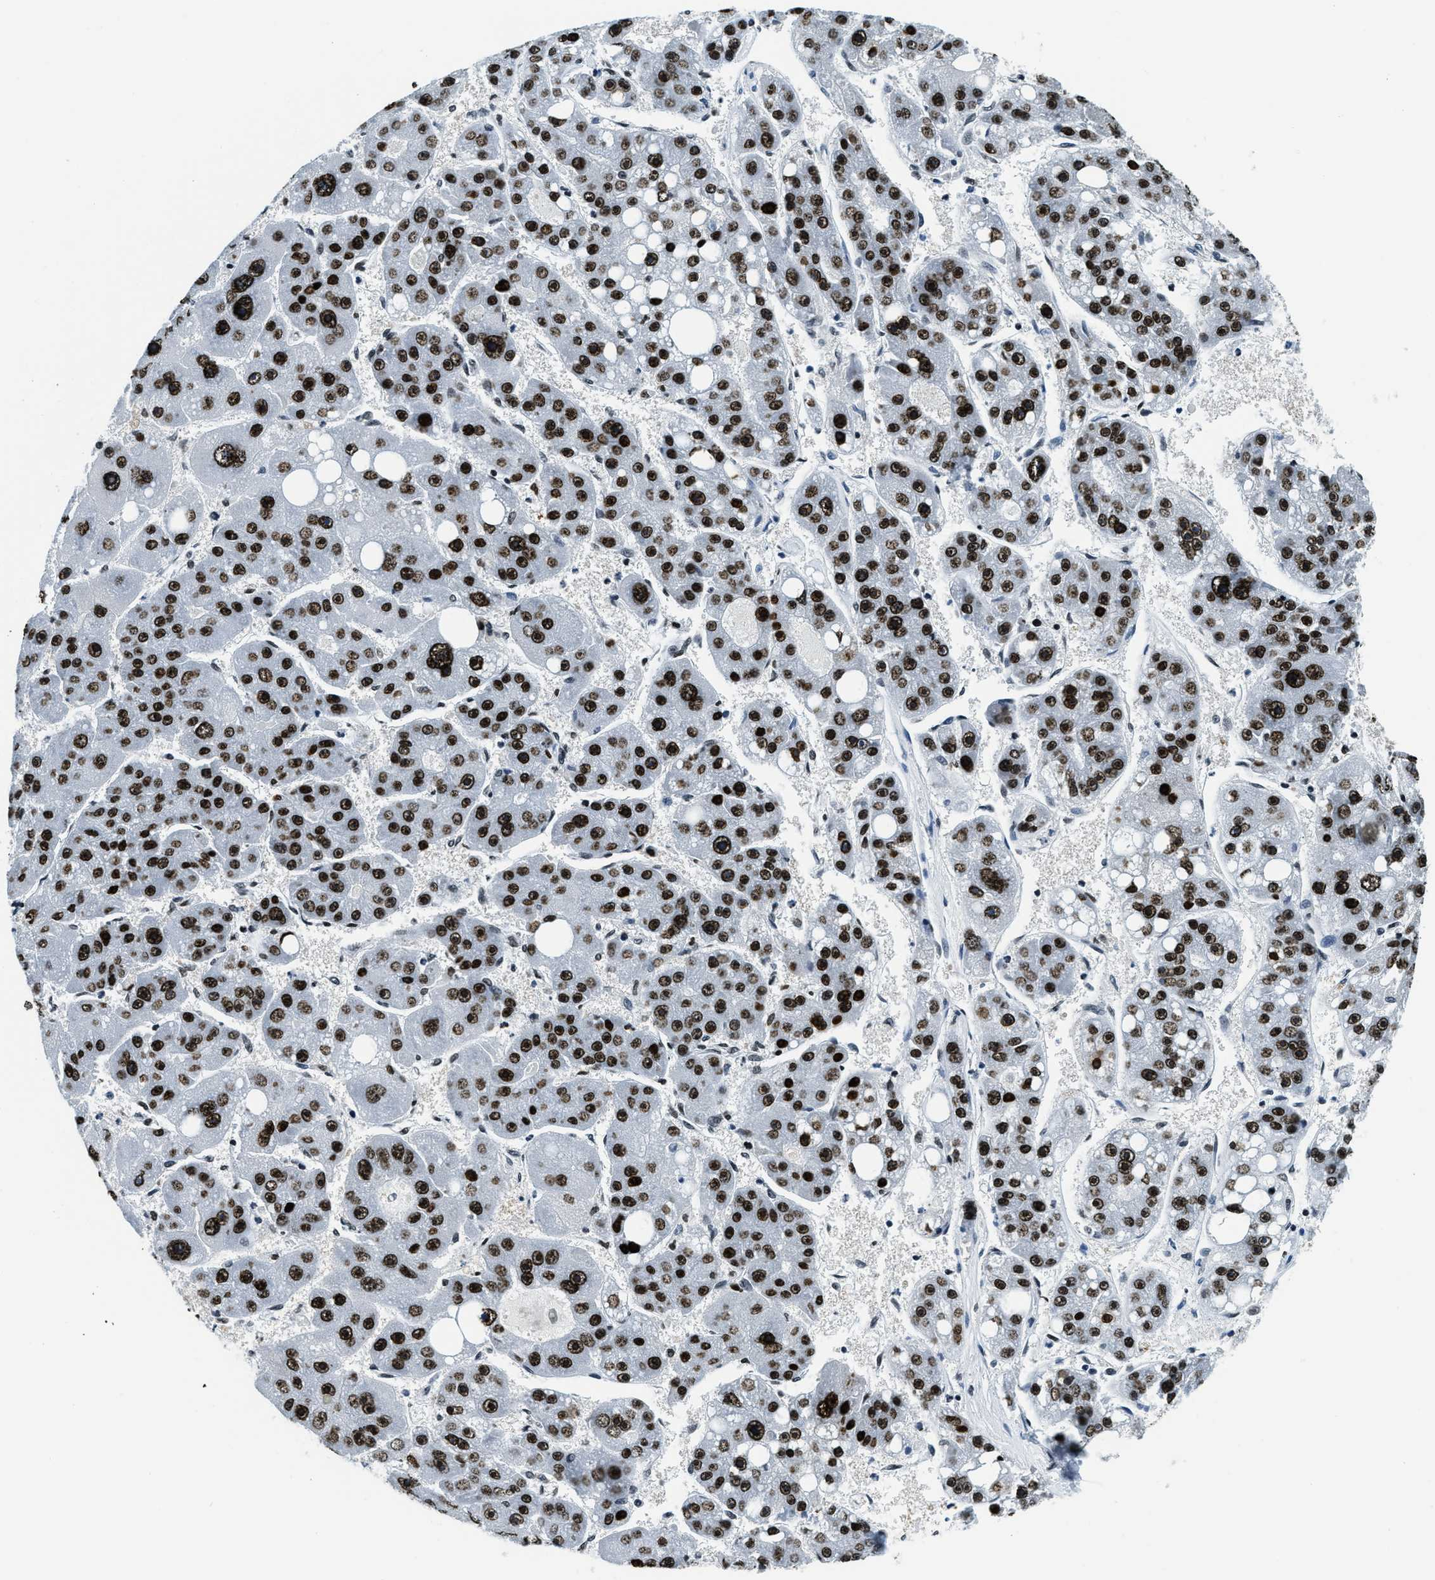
{"staining": {"intensity": "strong", "quantity": ">75%", "location": "nuclear"}, "tissue": "liver cancer", "cell_type": "Tumor cells", "image_type": "cancer", "snomed": [{"axis": "morphology", "description": "Carcinoma, Hepatocellular, NOS"}, {"axis": "topography", "description": "Liver"}], "caption": "This is a histology image of IHC staining of liver cancer, which shows strong staining in the nuclear of tumor cells.", "gene": "TOP1", "patient": {"sex": "female", "age": 61}}